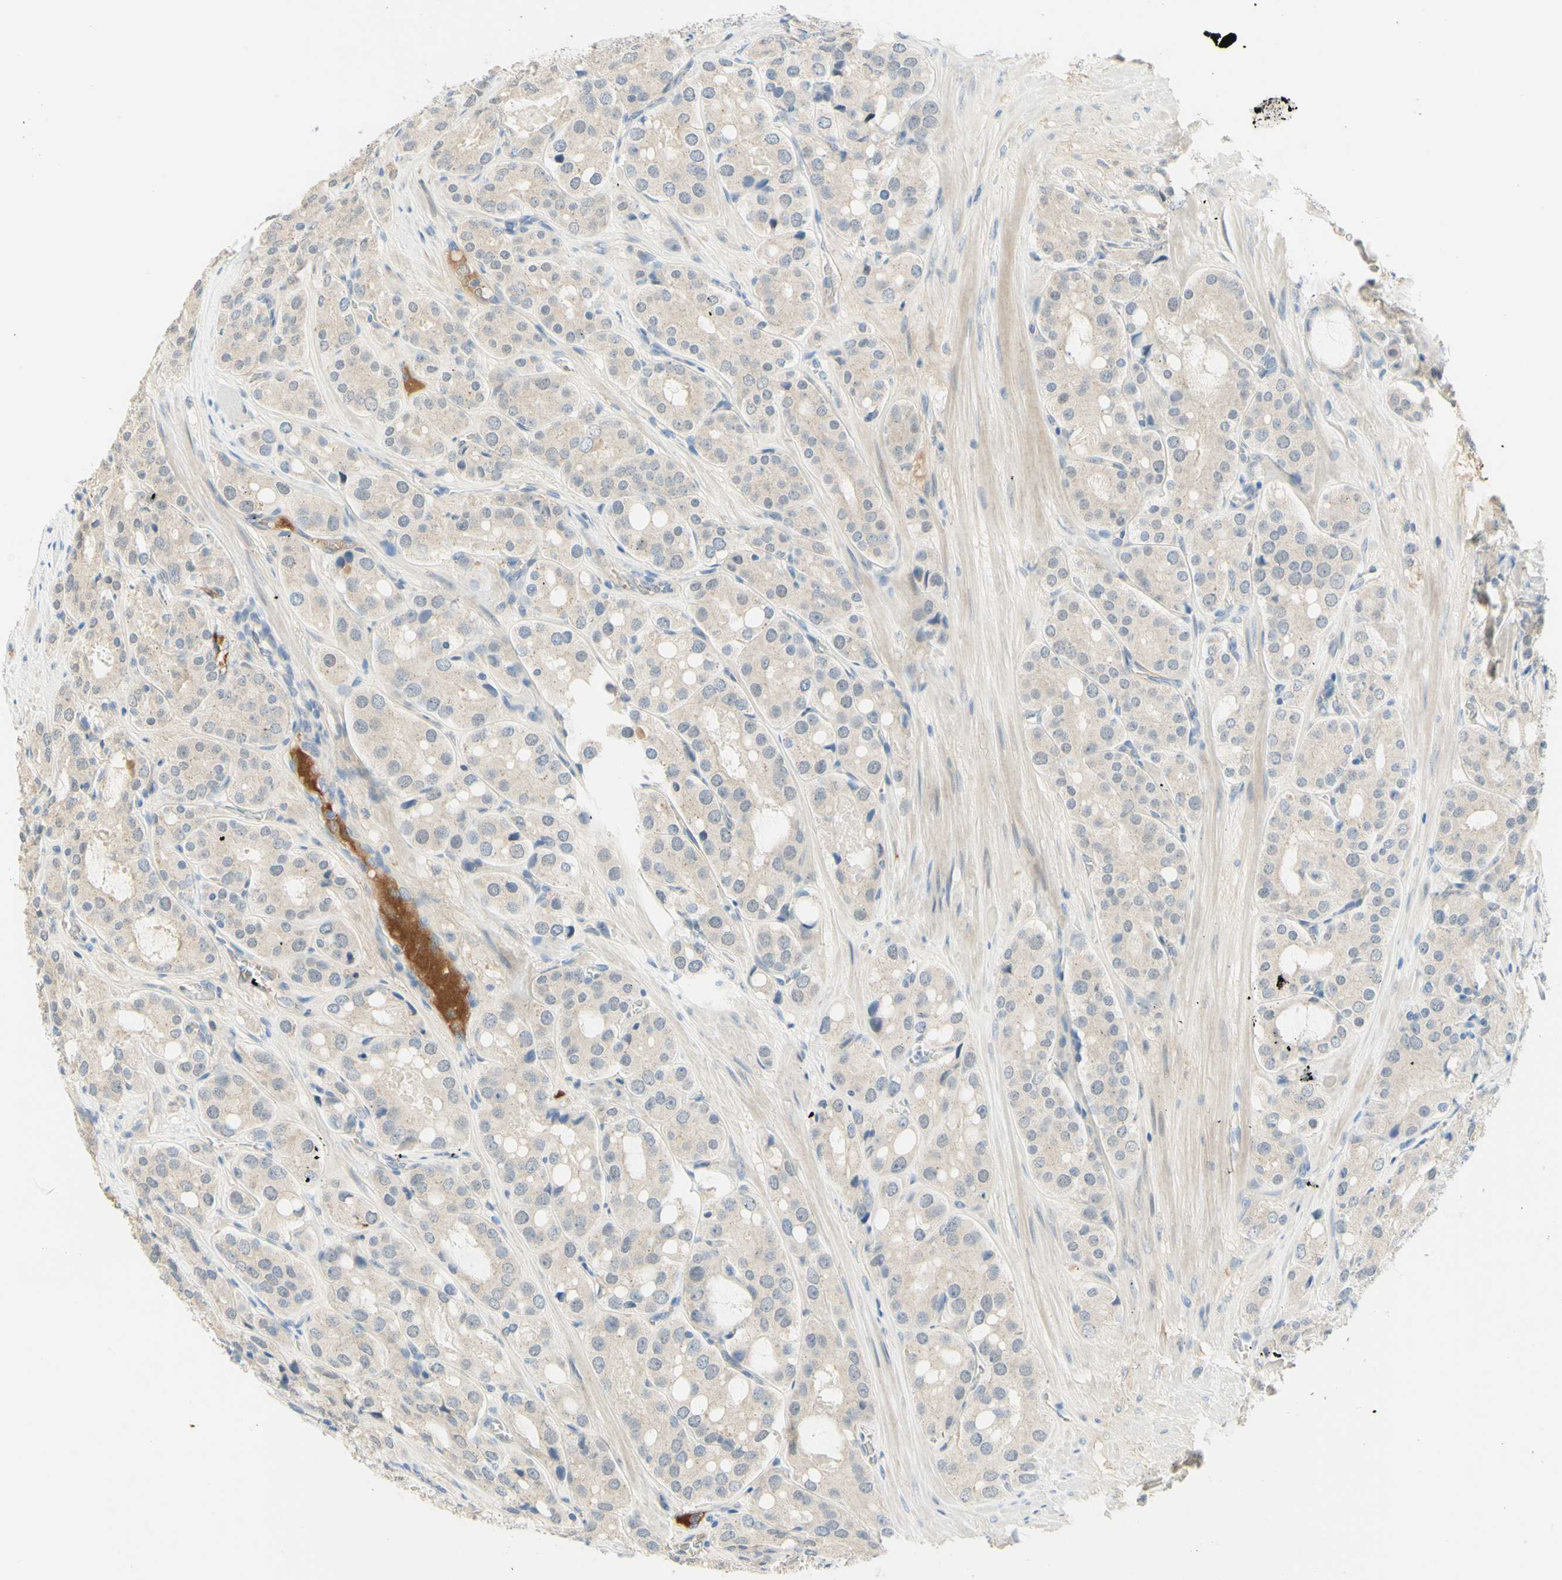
{"staining": {"intensity": "negative", "quantity": "none", "location": "none"}, "tissue": "prostate cancer", "cell_type": "Tumor cells", "image_type": "cancer", "snomed": [{"axis": "morphology", "description": "Adenocarcinoma, High grade"}, {"axis": "topography", "description": "Prostate"}], "caption": "Immunohistochemical staining of prostate cancer shows no significant positivity in tumor cells.", "gene": "ANGPT2", "patient": {"sex": "male", "age": 65}}